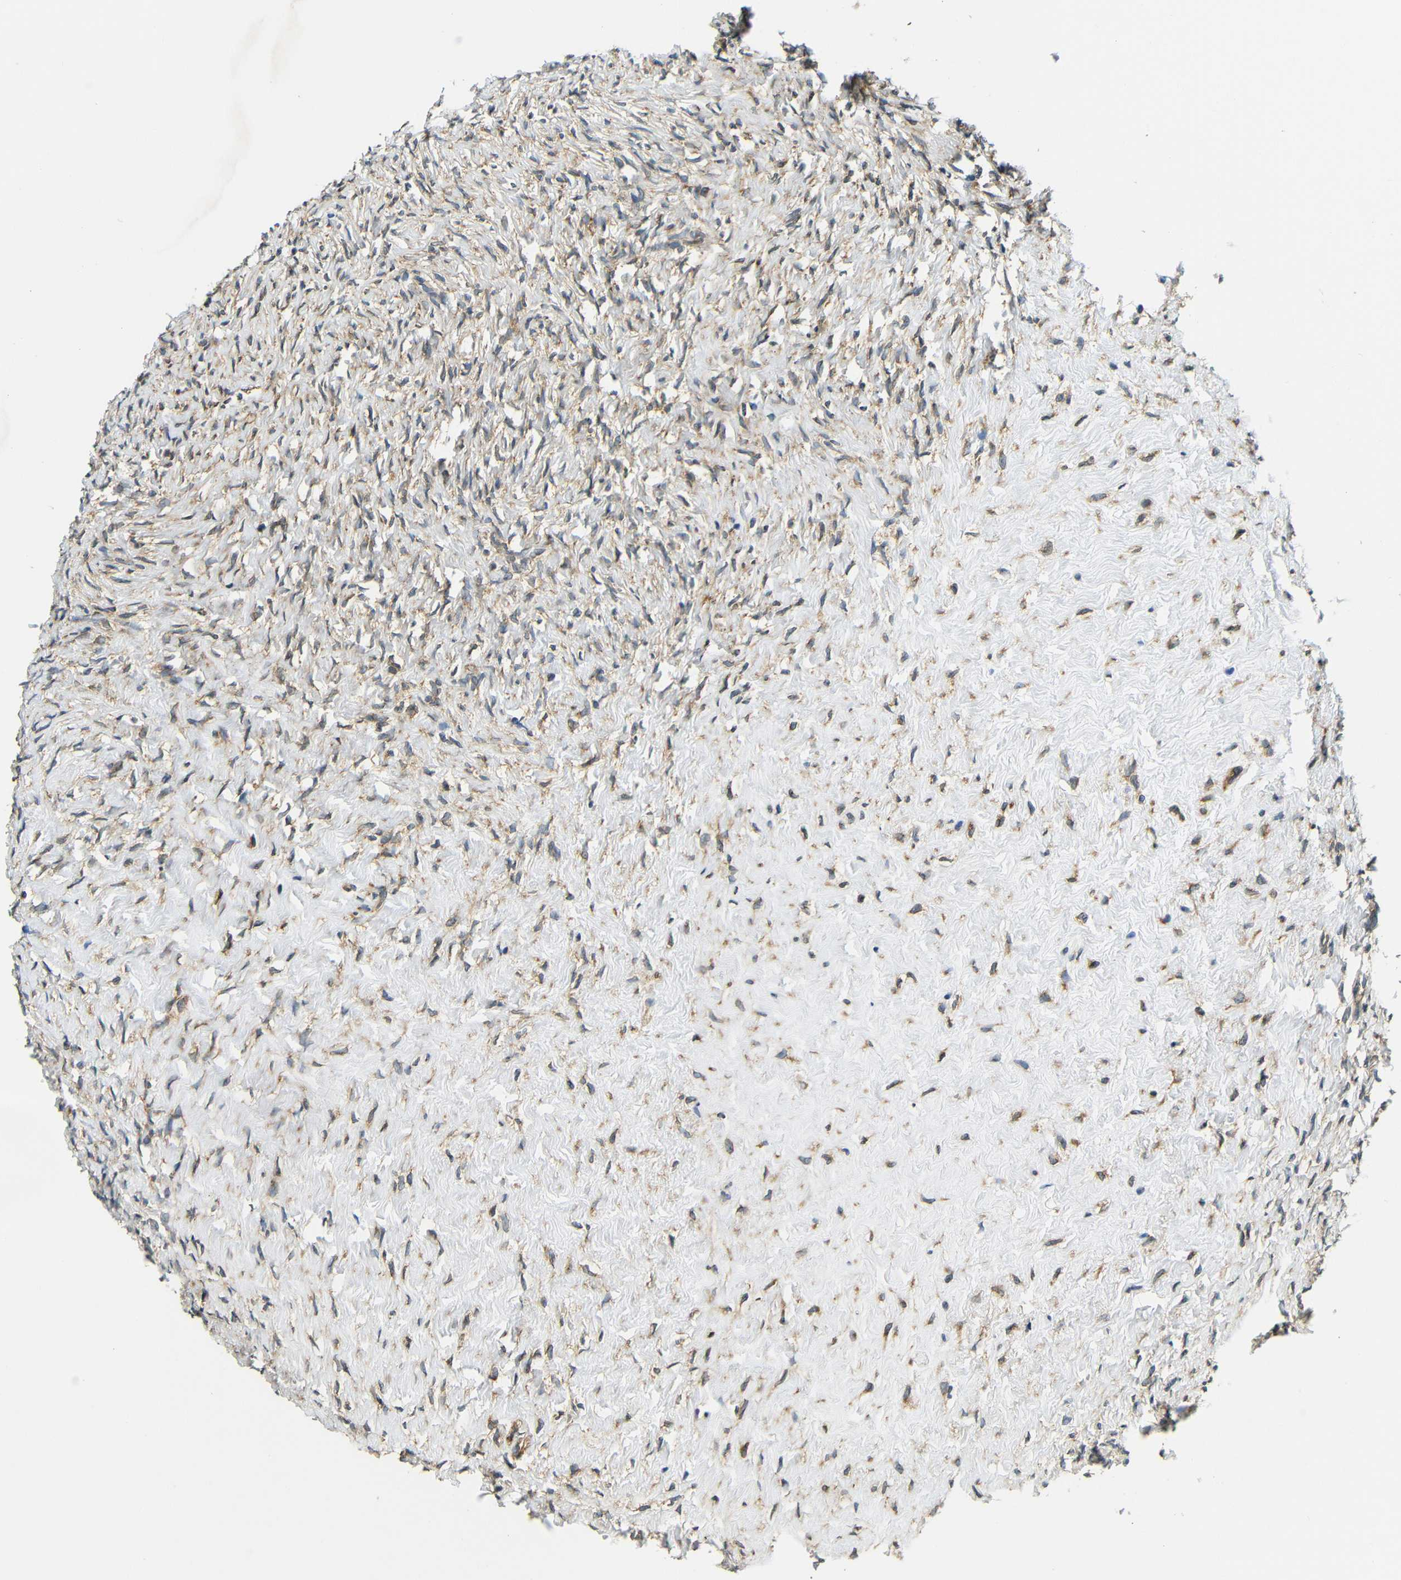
{"staining": {"intensity": "moderate", "quantity": "25%-75%", "location": "cytoplasmic/membranous"}, "tissue": "ovary", "cell_type": "Ovarian stroma cells", "image_type": "normal", "snomed": [{"axis": "morphology", "description": "Normal tissue, NOS"}, {"axis": "topography", "description": "Ovary"}], "caption": "Protein analysis of unremarkable ovary shows moderate cytoplasmic/membranous staining in about 25%-75% of ovarian stroma cells. The protein of interest is shown in brown color, while the nuclei are stained blue.", "gene": "VAPB", "patient": {"sex": "female", "age": 35}}